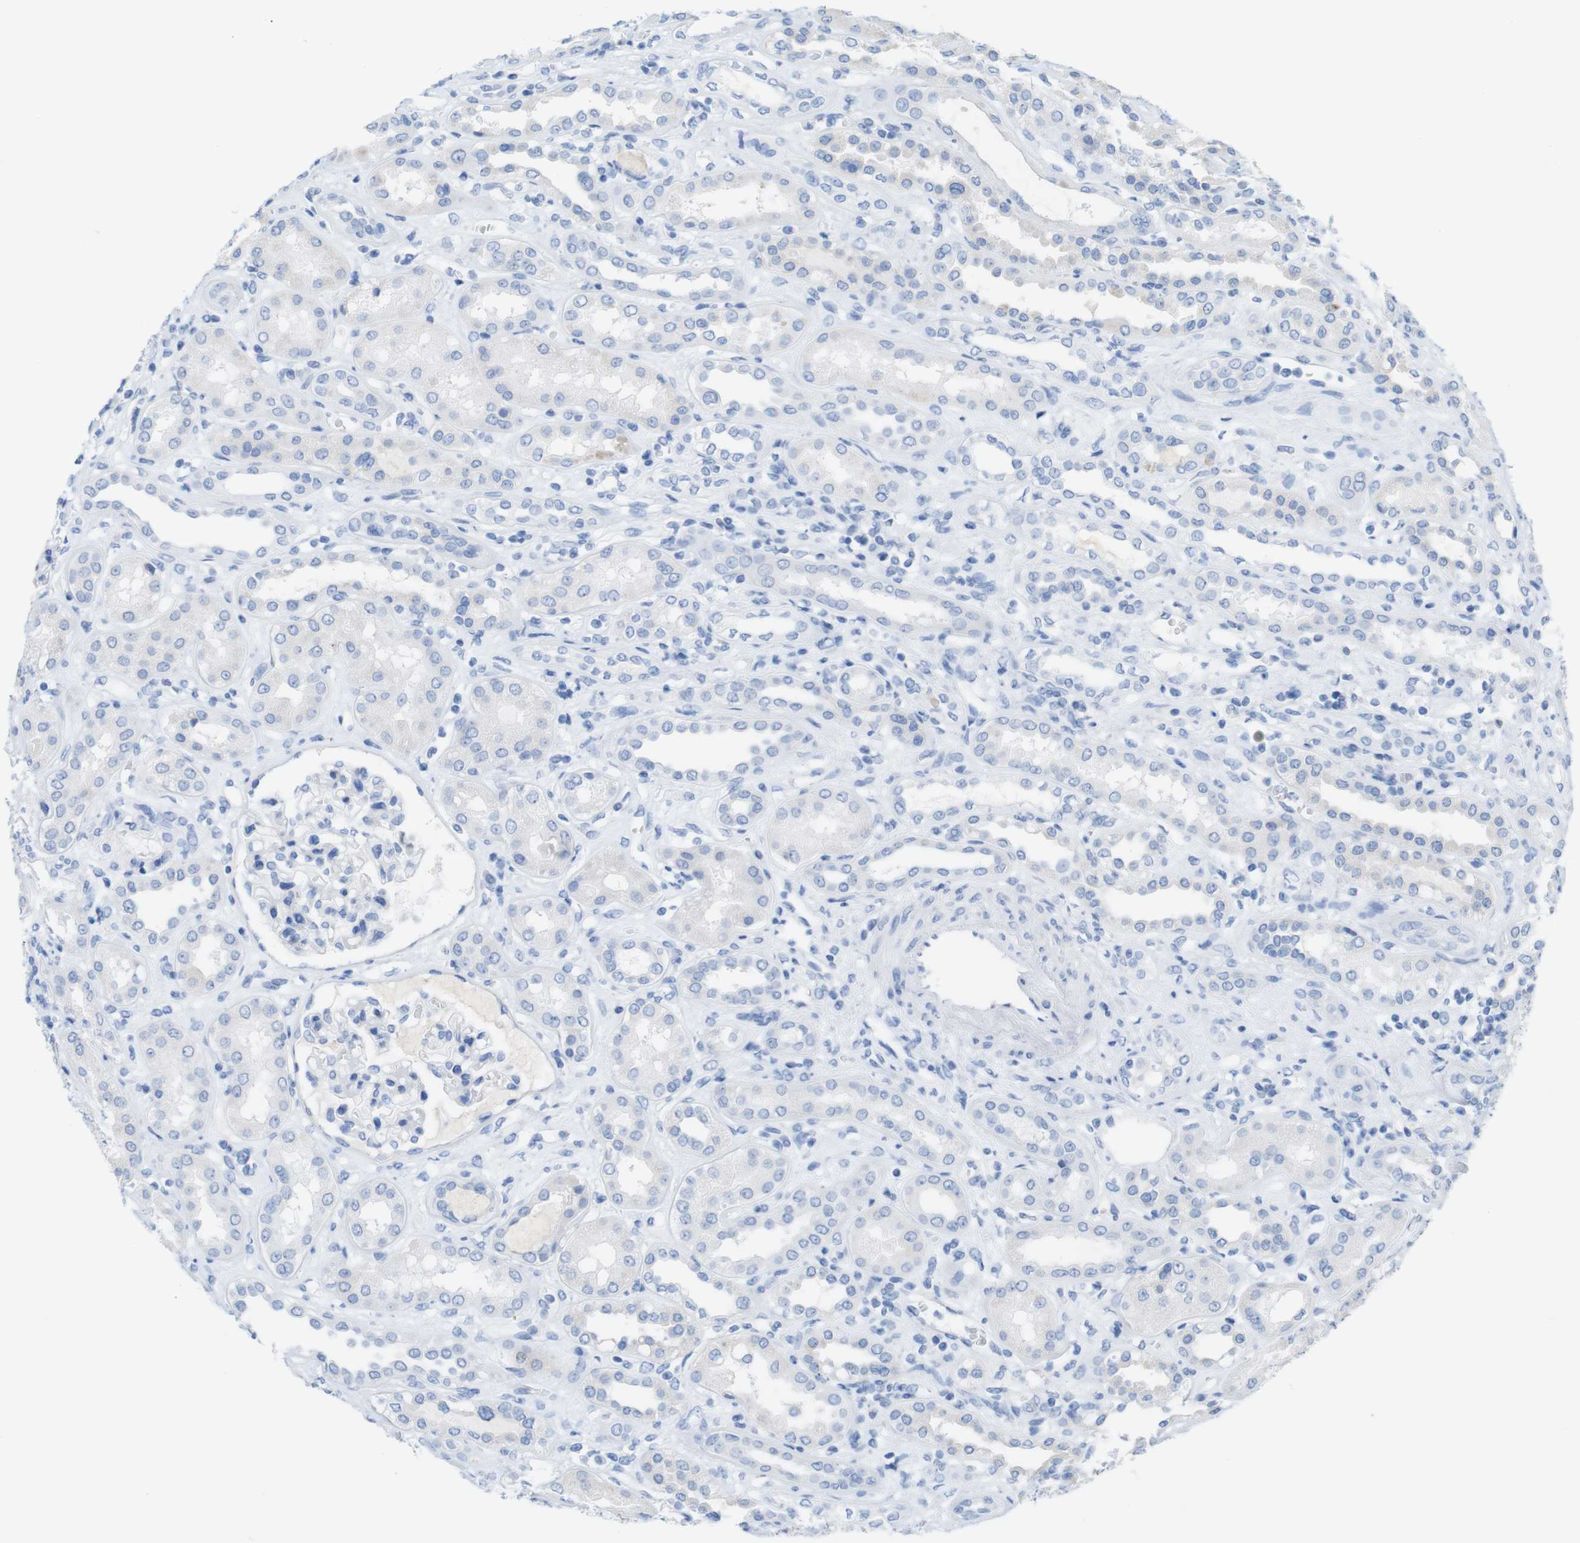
{"staining": {"intensity": "negative", "quantity": "none", "location": "none"}, "tissue": "kidney", "cell_type": "Cells in glomeruli", "image_type": "normal", "snomed": [{"axis": "morphology", "description": "Normal tissue, NOS"}, {"axis": "topography", "description": "Kidney"}], "caption": "DAB (3,3'-diaminobenzidine) immunohistochemical staining of benign human kidney exhibits no significant positivity in cells in glomeruli.", "gene": "LAG3", "patient": {"sex": "male", "age": 59}}